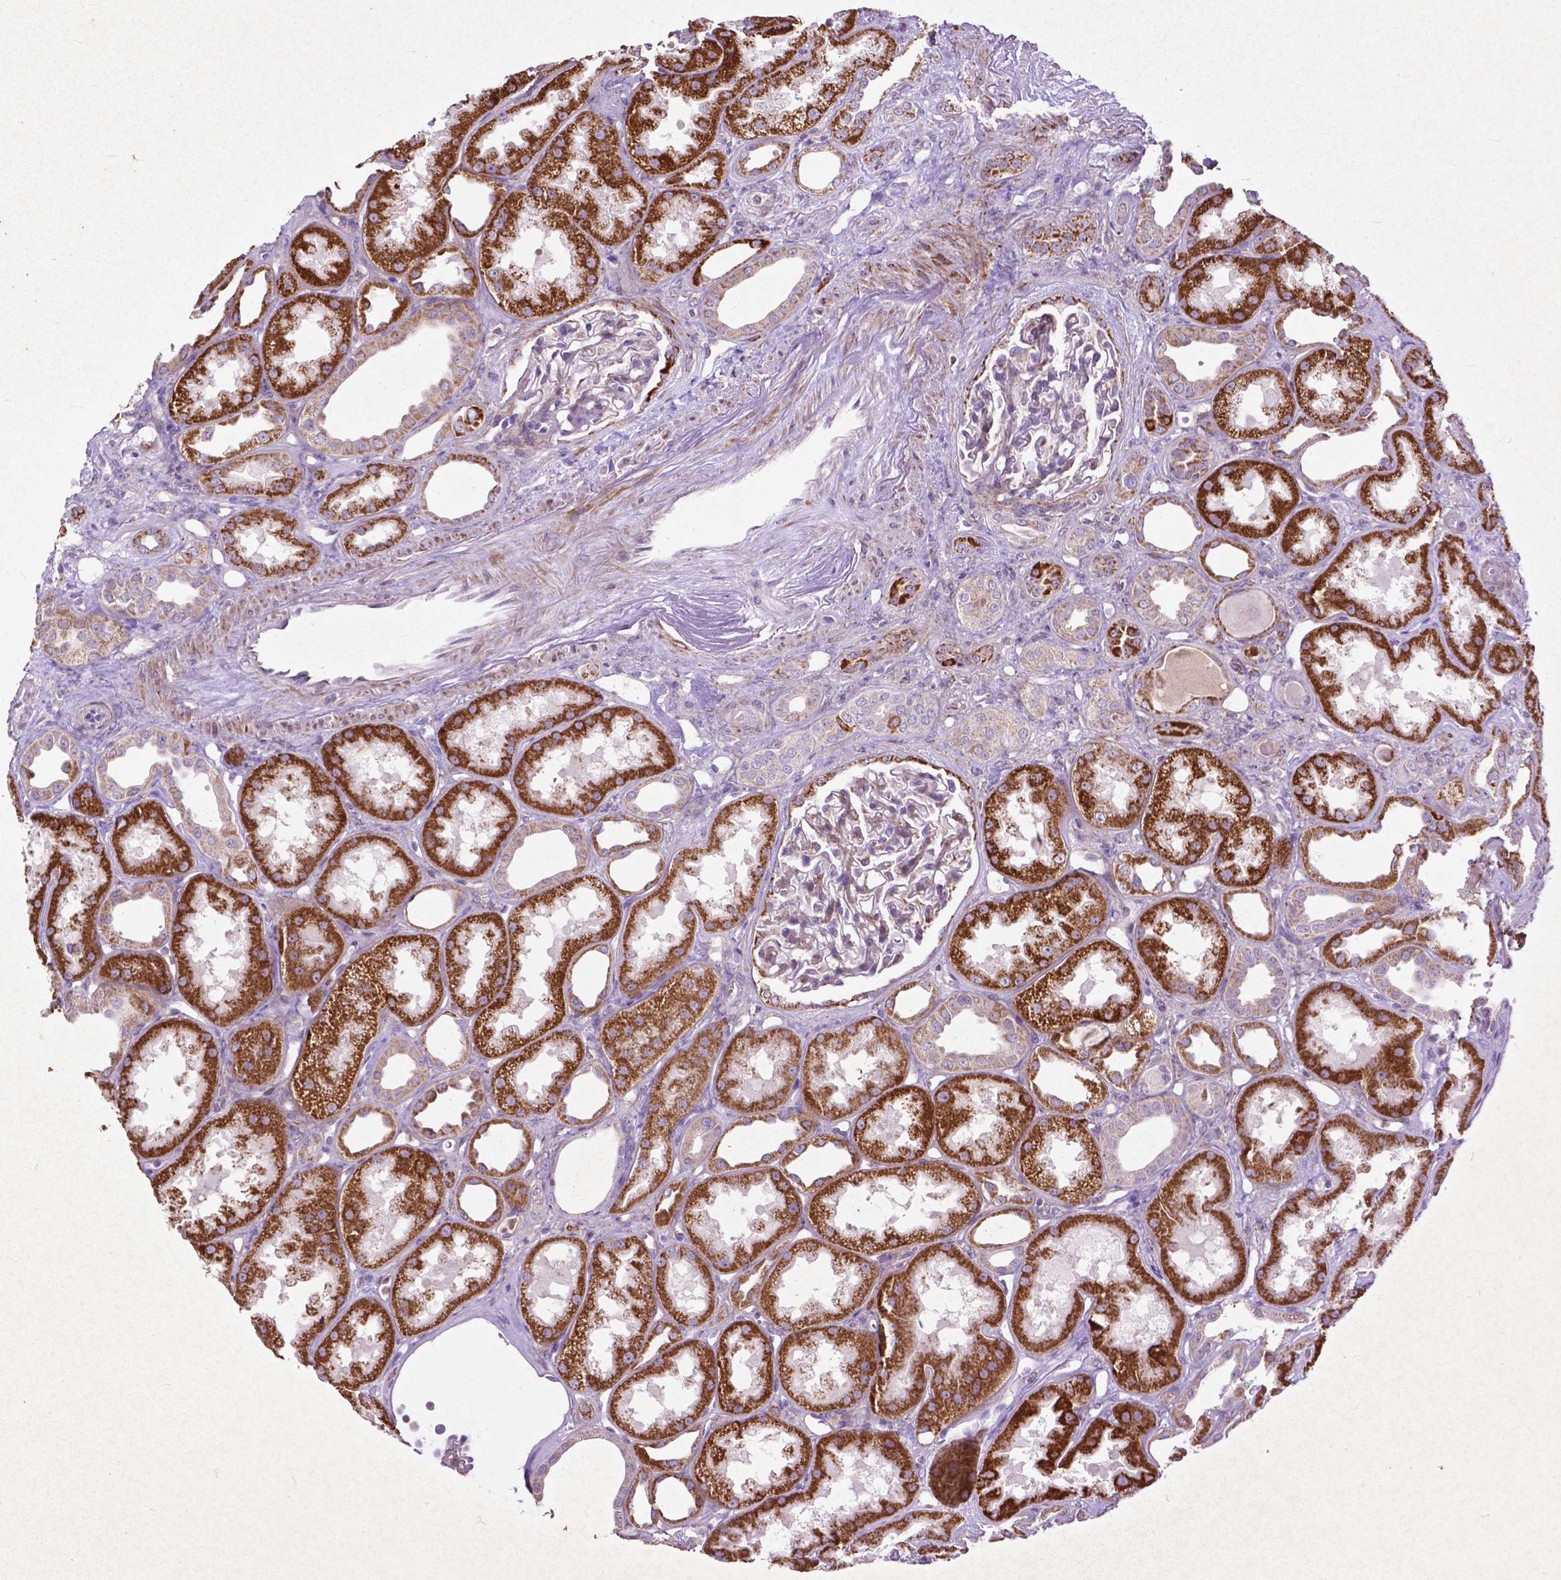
{"staining": {"intensity": "negative", "quantity": "none", "location": "none"}, "tissue": "kidney", "cell_type": "Cells in glomeruli", "image_type": "normal", "snomed": [{"axis": "morphology", "description": "Normal tissue, NOS"}, {"axis": "topography", "description": "Kidney"}], "caption": "This is a histopathology image of immunohistochemistry (IHC) staining of unremarkable kidney, which shows no positivity in cells in glomeruli. (Immunohistochemistry (ihc), brightfield microscopy, high magnification).", "gene": "THEGL", "patient": {"sex": "male", "age": 61}}